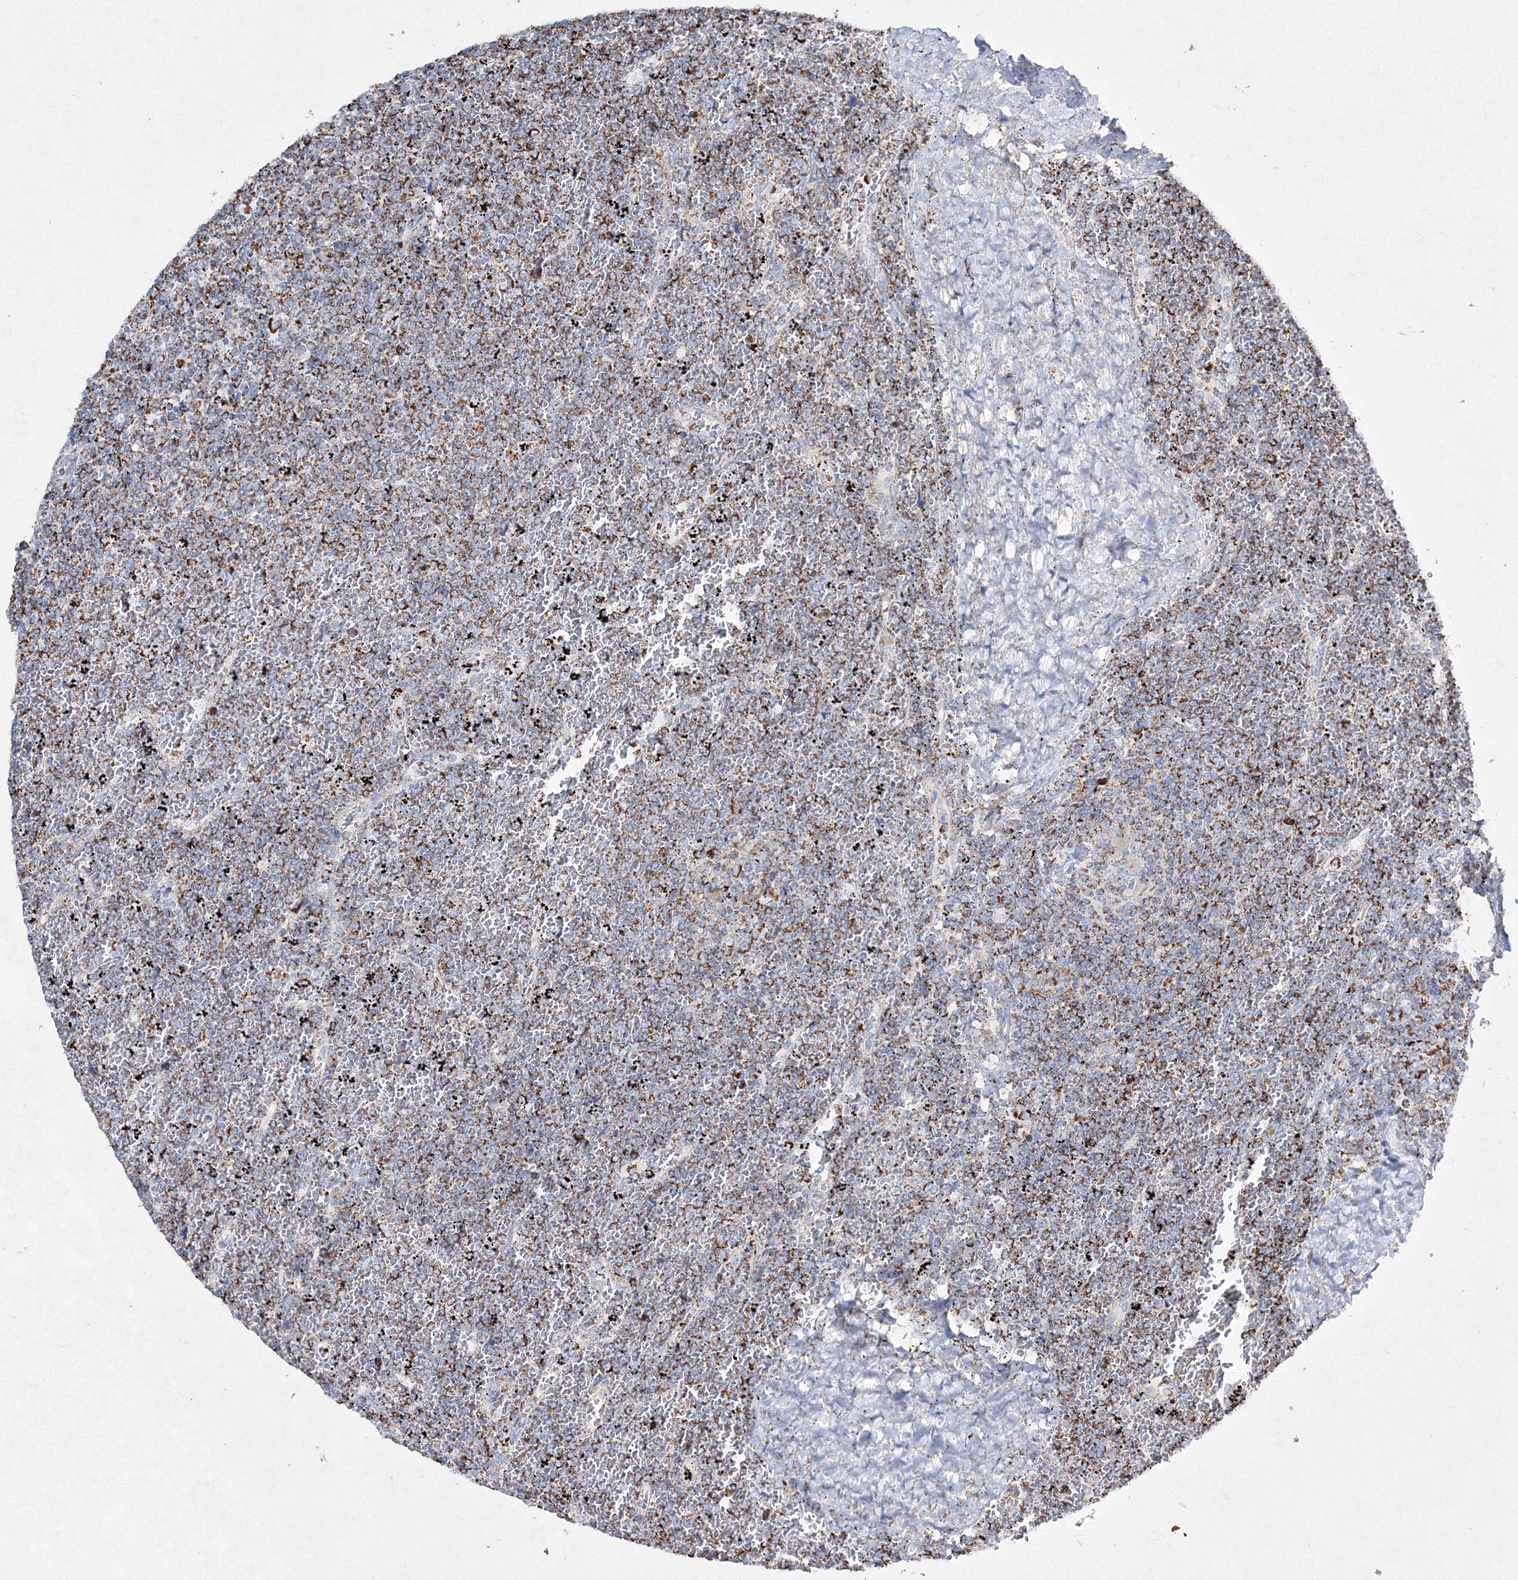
{"staining": {"intensity": "moderate", "quantity": ">75%", "location": "cytoplasmic/membranous"}, "tissue": "lymphoma", "cell_type": "Tumor cells", "image_type": "cancer", "snomed": [{"axis": "morphology", "description": "Malignant lymphoma, non-Hodgkin's type, Low grade"}, {"axis": "topography", "description": "Spleen"}], "caption": "Approximately >75% of tumor cells in lymphoma show moderate cytoplasmic/membranous protein positivity as visualized by brown immunohistochemical staining.", "gene": "IGSF9", "patient": {"sex": "female", "age": 19}}